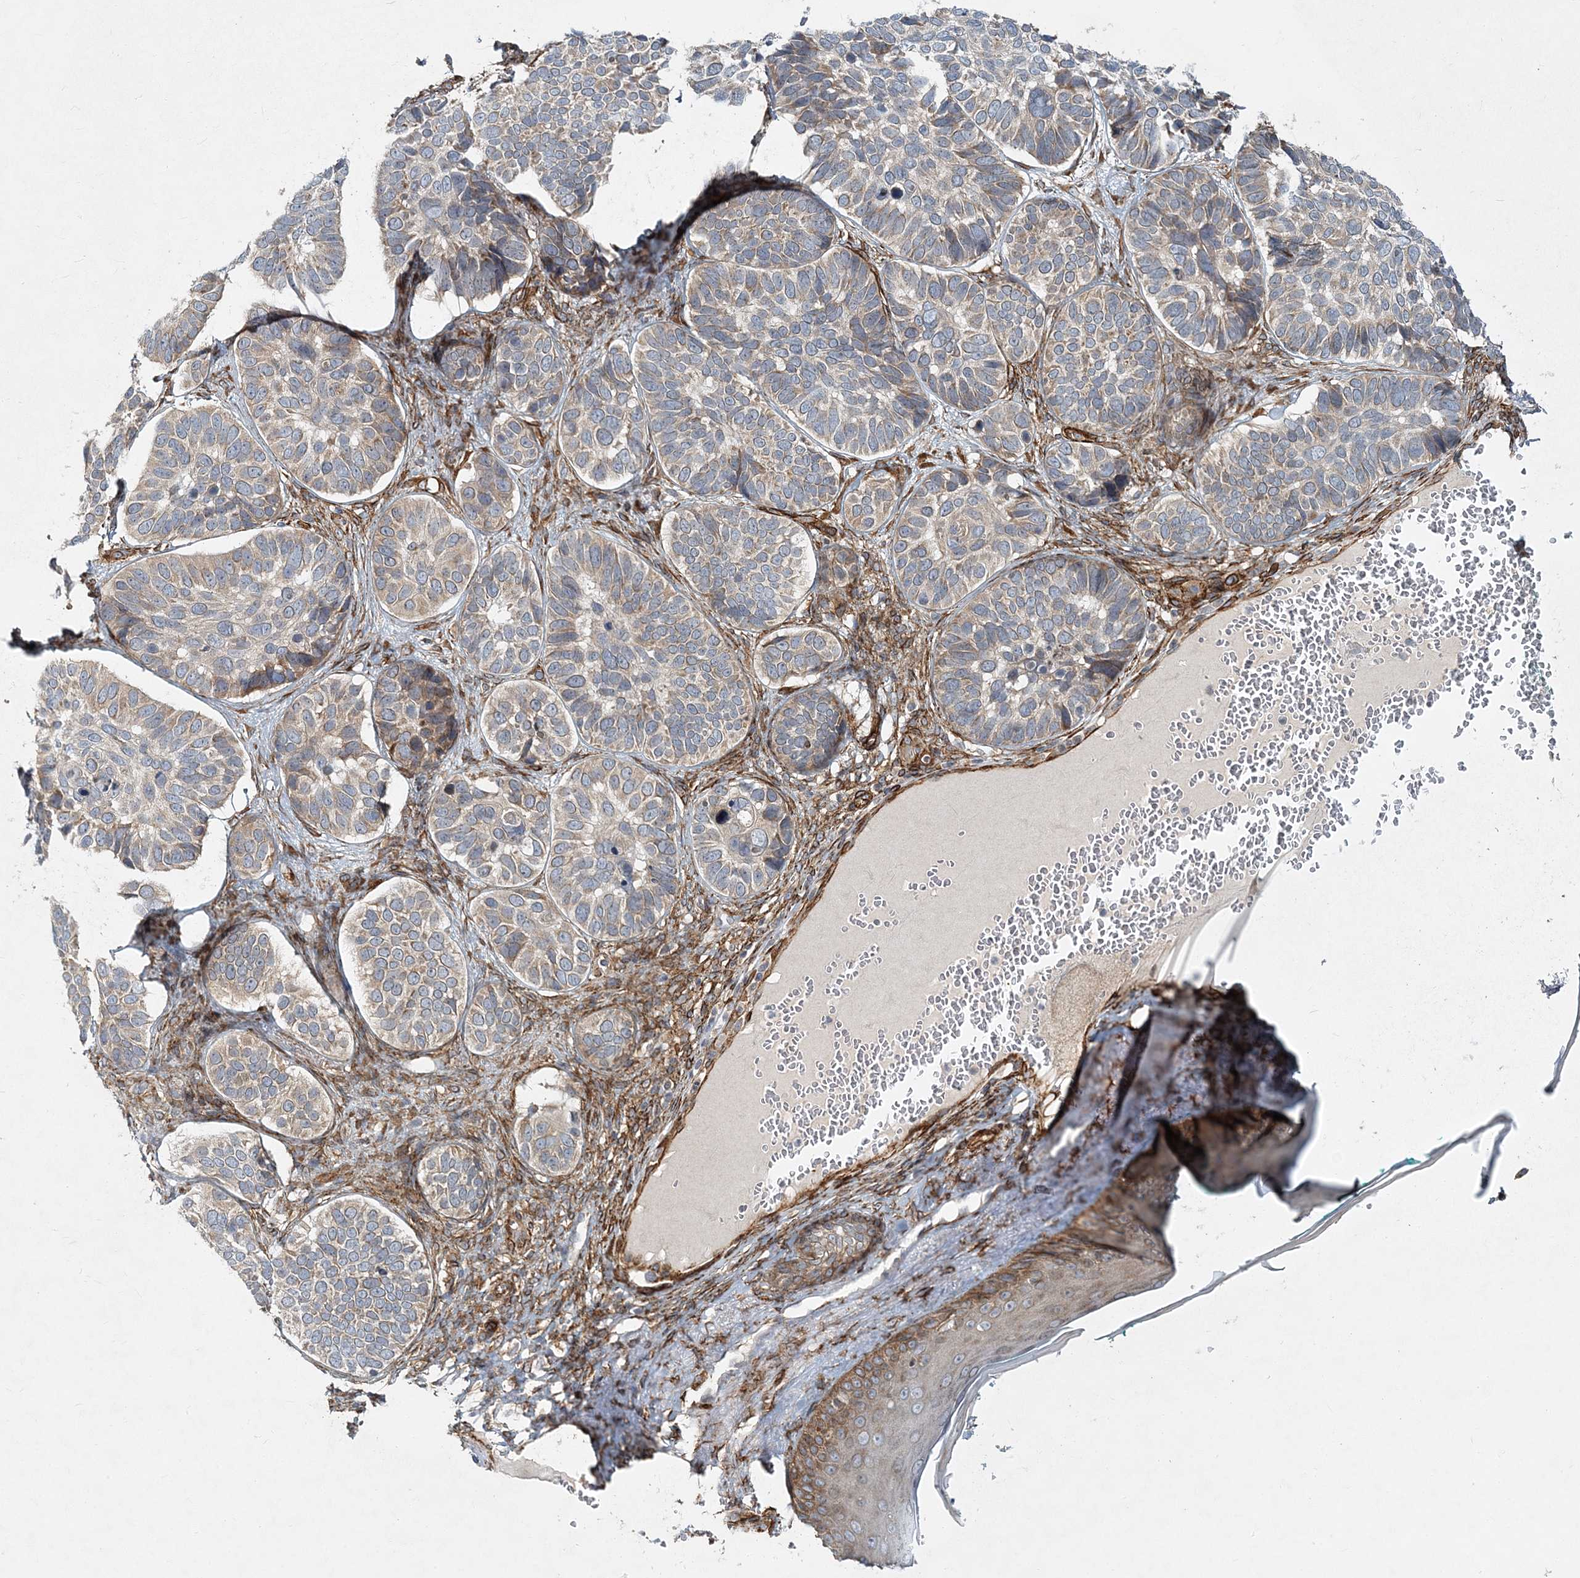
{"staining": {"intensity": "negative", "quantity": "none", "location": "none"}, "tissue": "skin cancer", "cell_type": "Tumor cells", "image_type": "cancer", "snomed": [{"axis": "morphology", "description": "Basal cell carcinoma"}, {"axis": "topography", "description": "Skin"}], "caption": "Immunohistochemical staining of basal cell carcinoma (skin) shows no significant positivity in tumor cells.", "gene": "NBAS", "patient": {"sex": "male", "age": 62}}